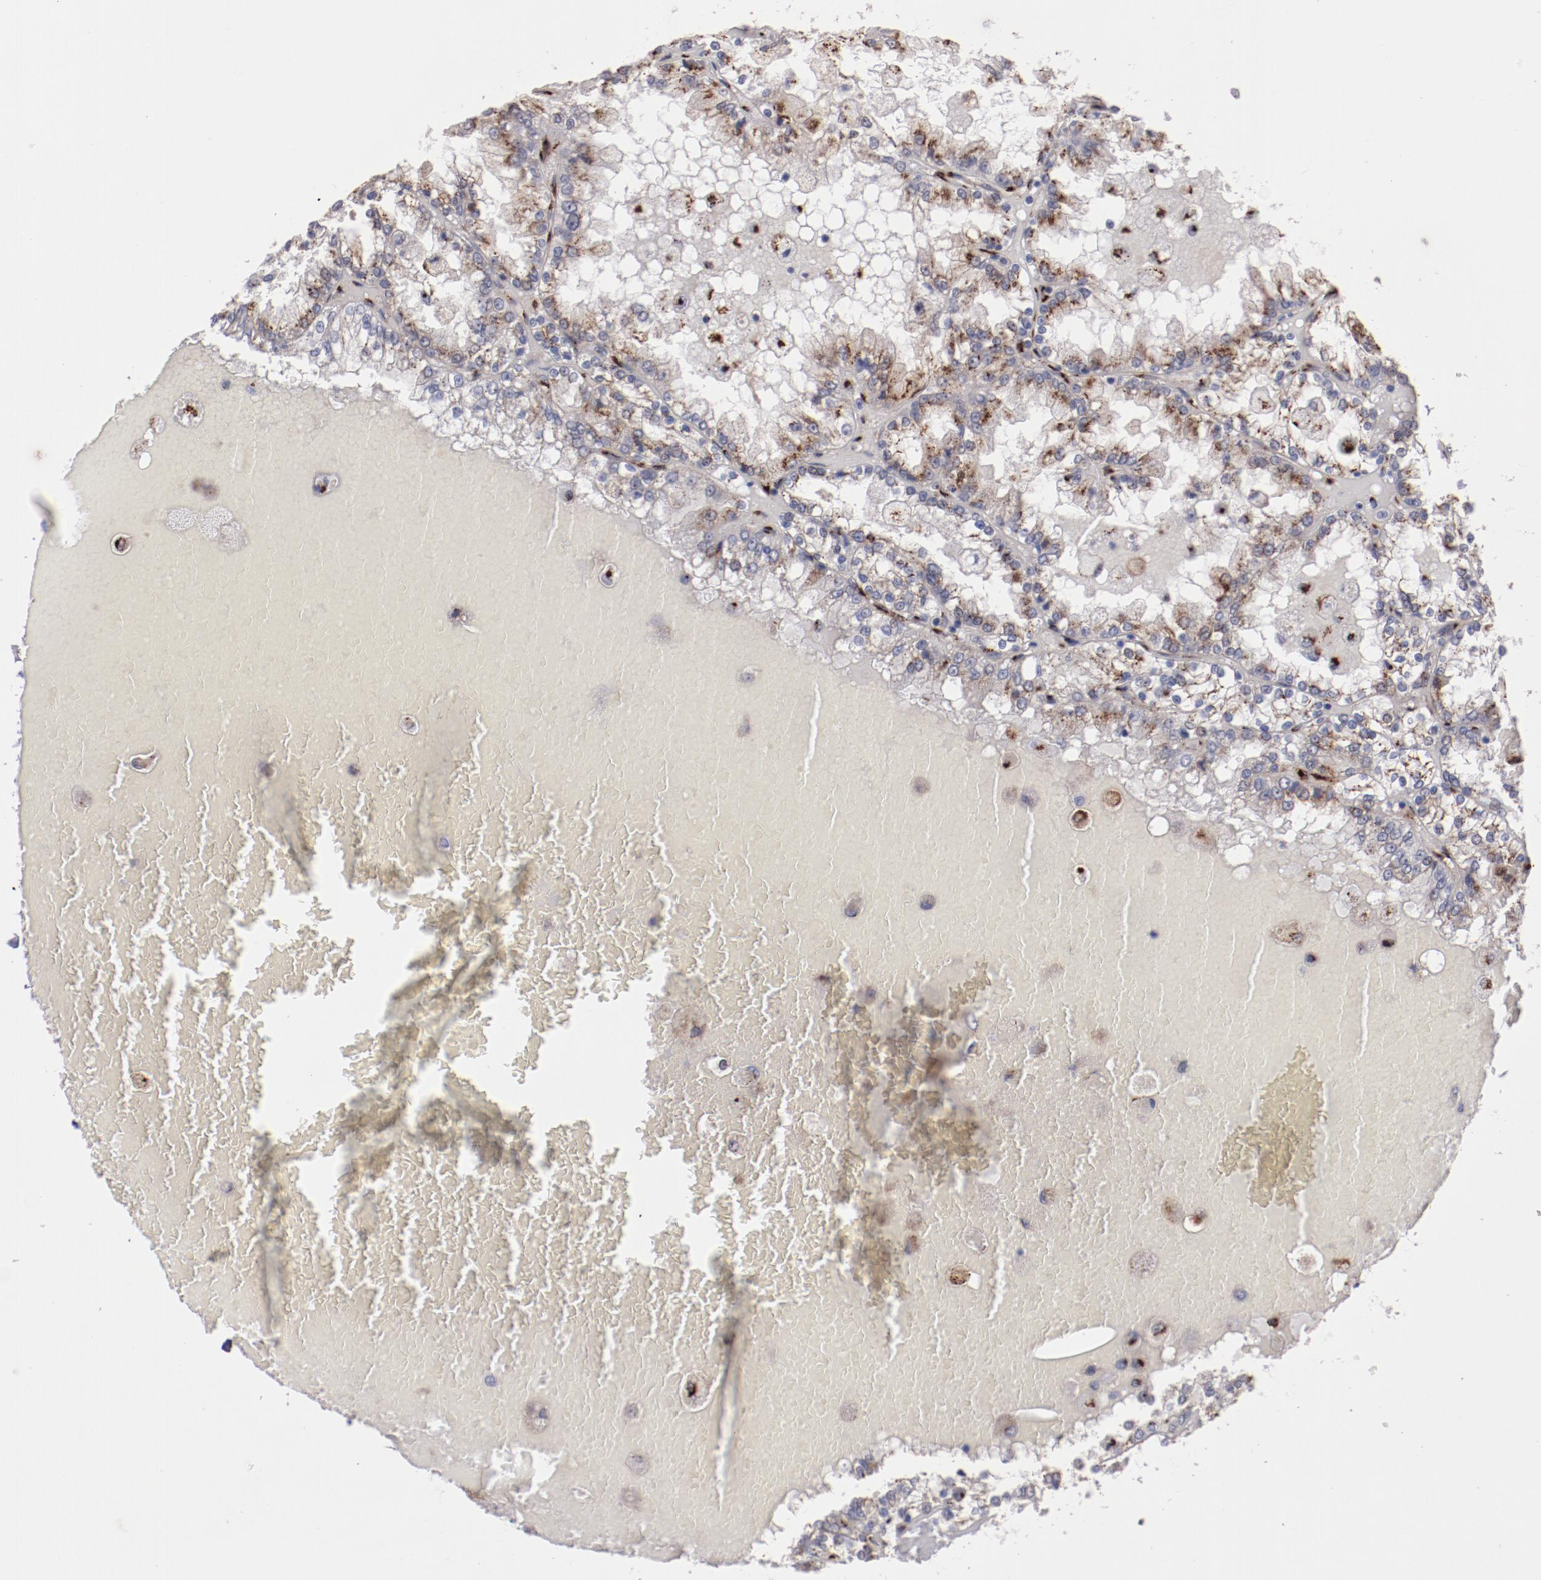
{"staining": {"intensity": "strong", "quantity": "25%-75%", "location": "cytoplasmic/membranous"}, "tissue": "renal cancer", "cell_type": "Tumor cells", "image_type": "cancer", "snomed": [{"axis": "morphology", "description": "Adenocarcinoma, NOS"}, {"axis": "topography", "description": "Kidney"}], "caption": "Renal adenocarcinoma stained with a brown dye exhibits strong cytoplasmic/membranous positive expression in about 25%-75% of tumor cells.", "gene": "GOLIM4", "patient": {"sex": "female", "age": 56}}